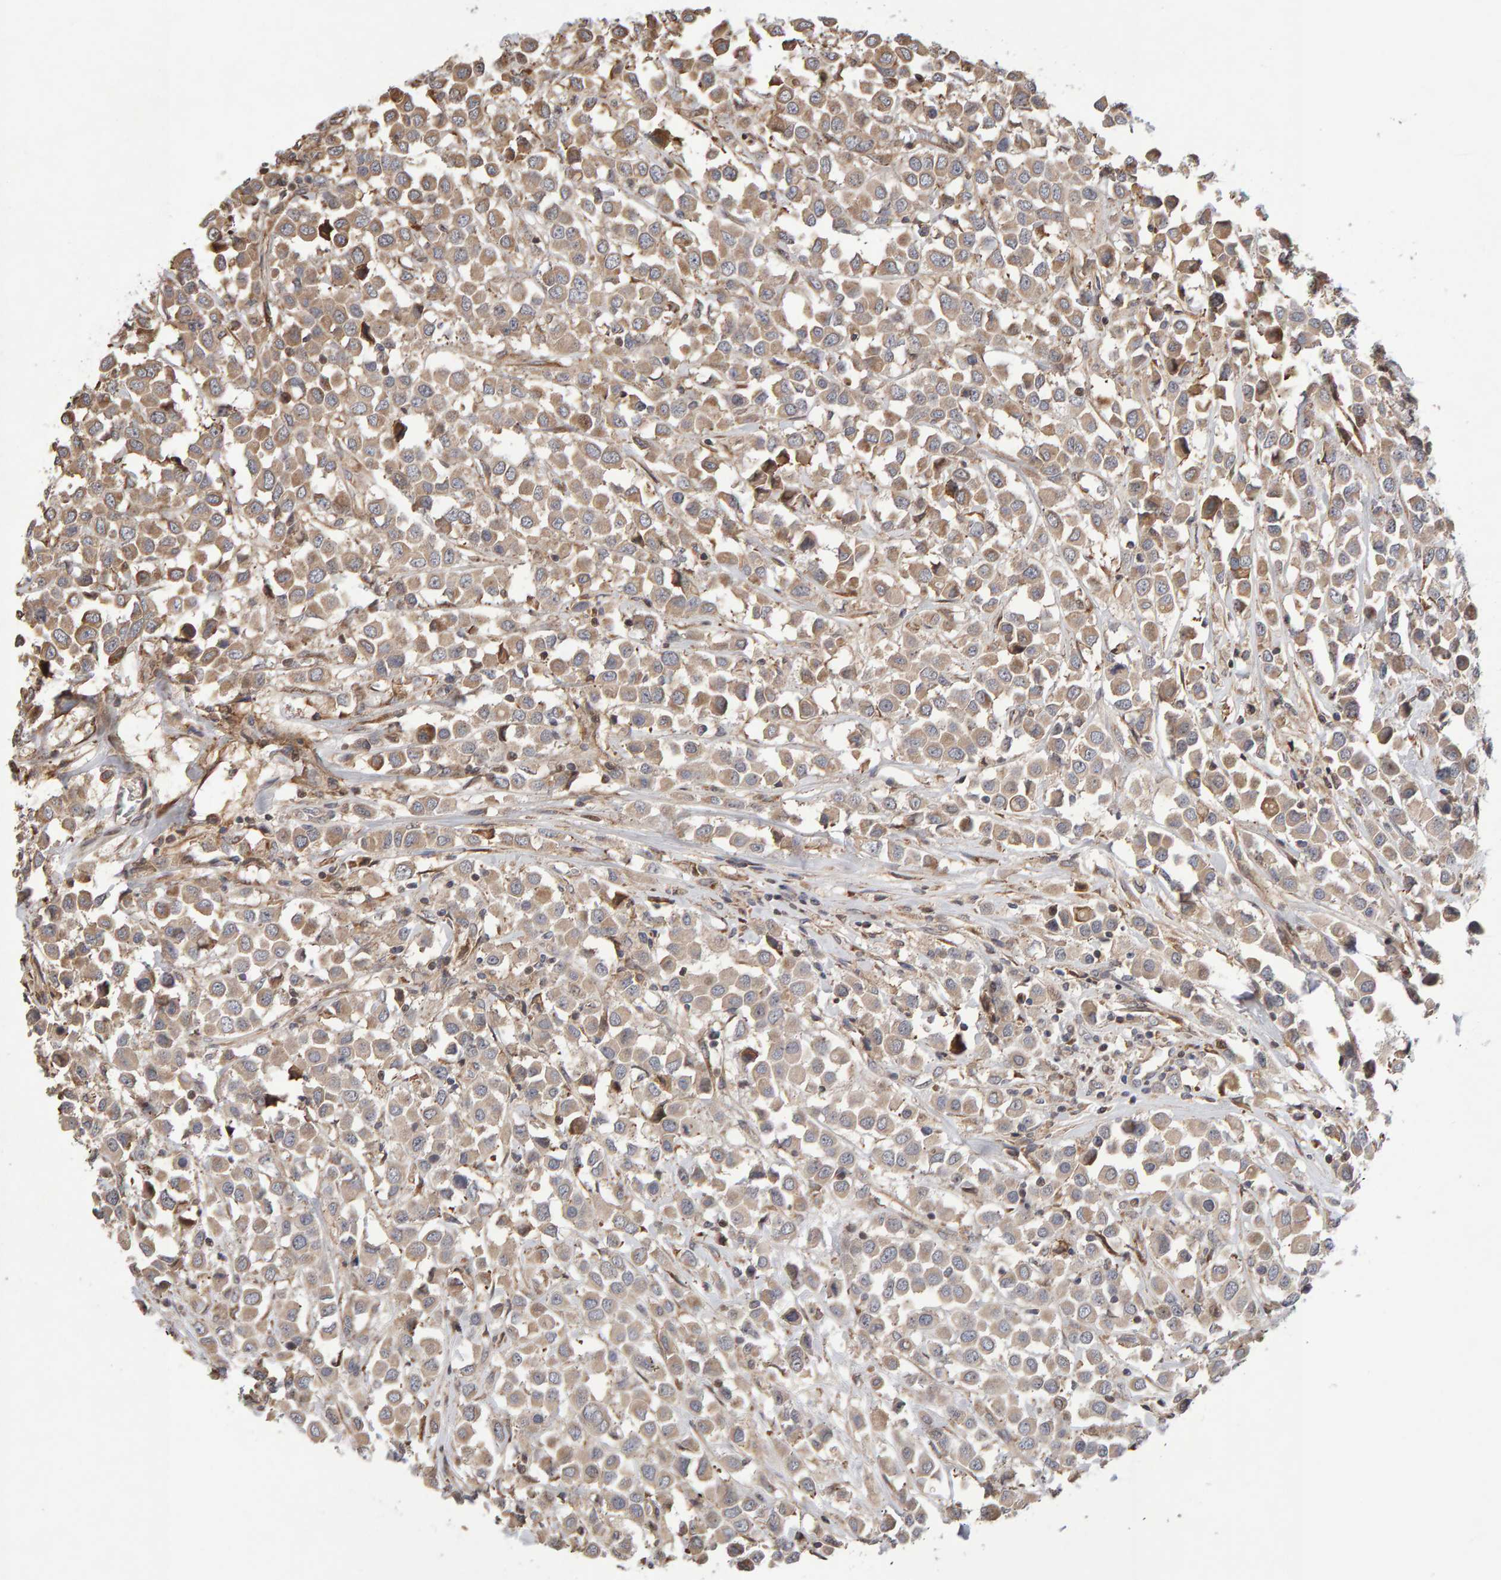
{"staining": {"intensity": "moderate", "quantity": "25%-75%", "location": "cytoplasmic/membranous"}, "tissue": "breast cancer", "cell_type": "Tumor cells", "image_type": "cancer", "snomed": [{"axis": "morphology", "description": "Duct carcinoma"}, {"axis": "topography", "description": "Breast"}], "caption": "Human breast infiltrating ductal carcinoma stained with a protein marker exhibits moderate staining in tumor cells.", "gene": "LZTS1", "patient": {"sex": "female", "age": 61}}